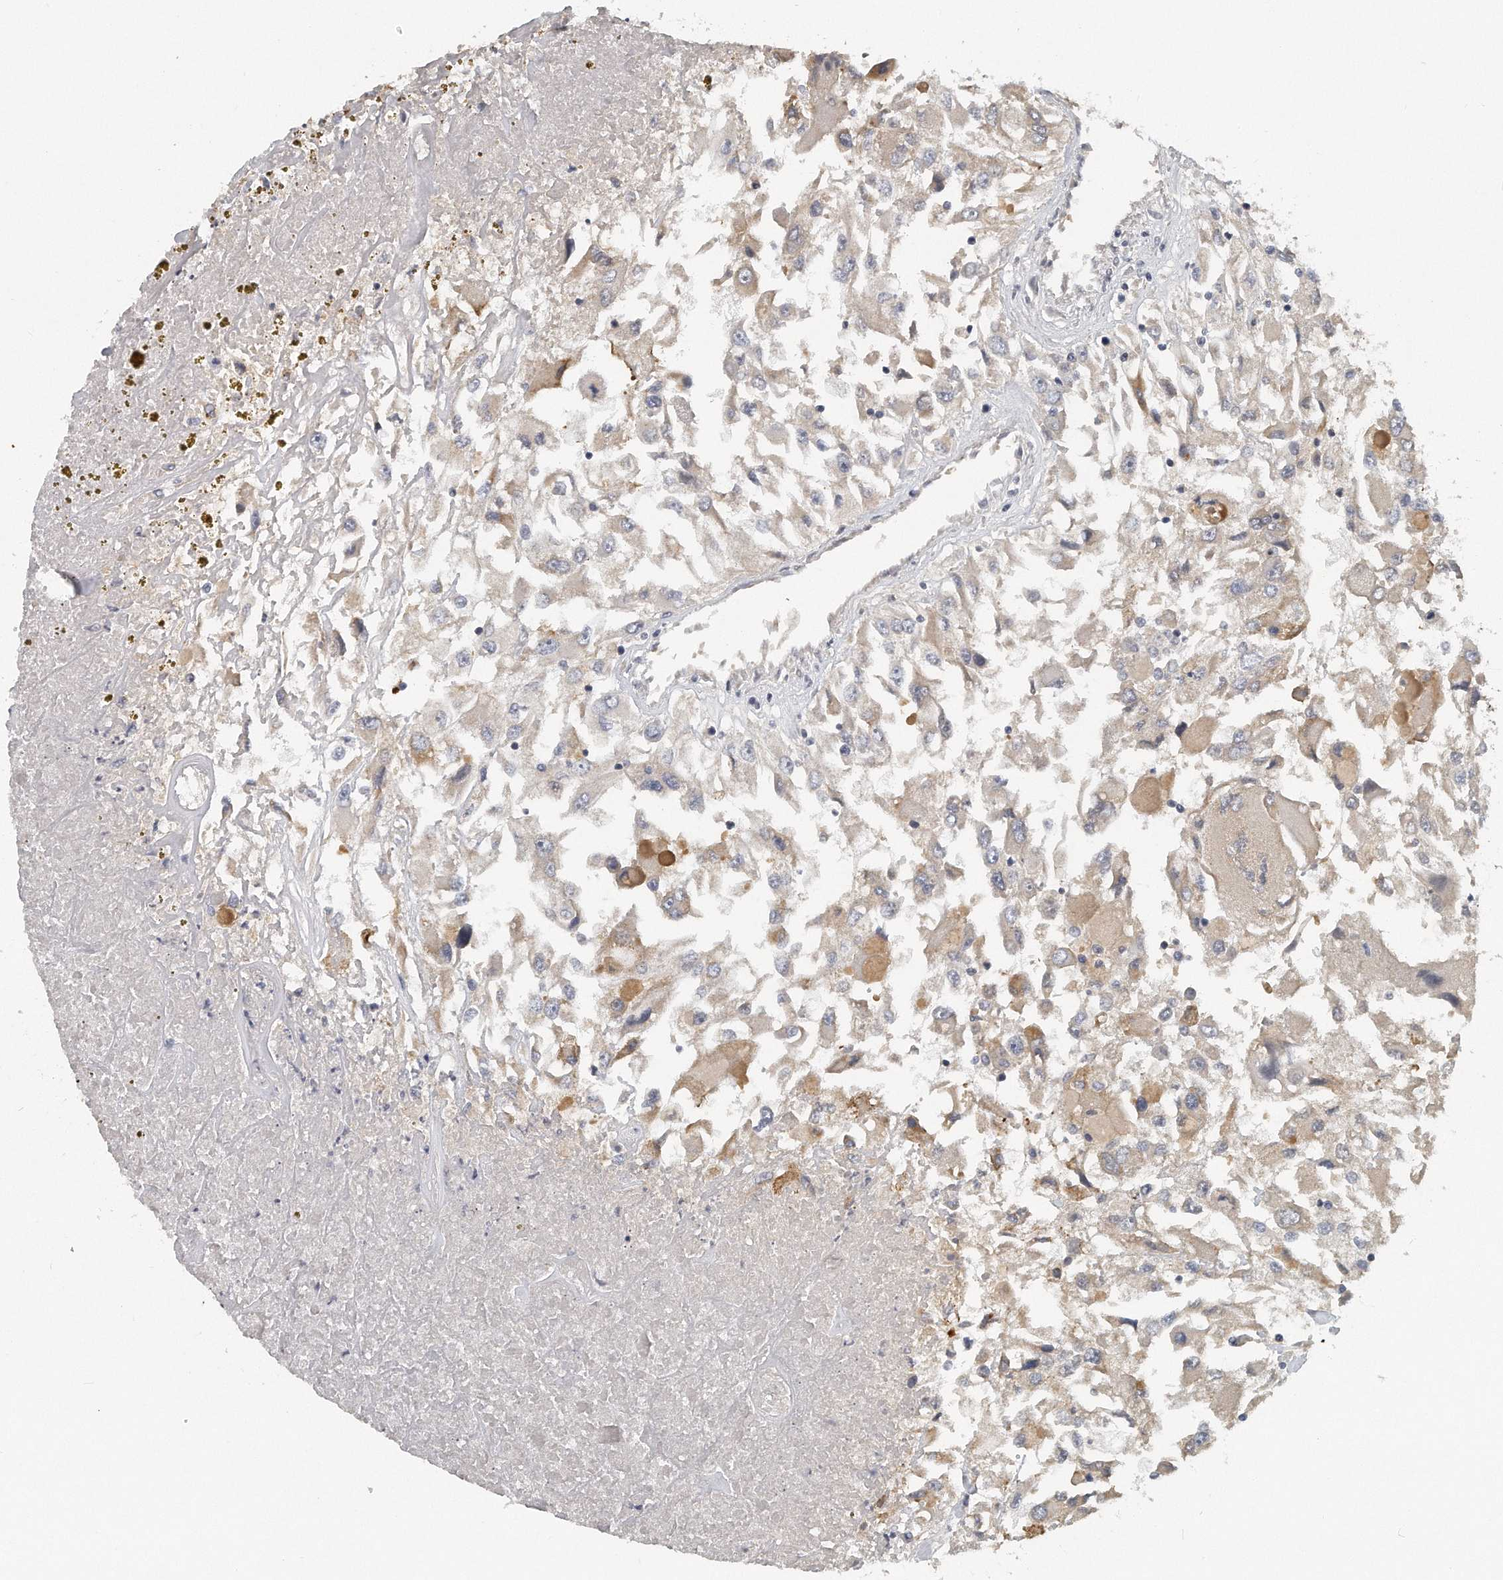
{"staining": {"intensity": "moderate", "quantity": "<25%", "location": "cytoplasmic/membranous"}, "tissue": "renal cancer", "cell_type": "Tumor cells", "image_type": "cancer", "snomed": [{"axis": "morphology", "description": "Adenocarcinoma, NOS"}, {"axis": "topography", "description": "Kidney"}], "caption": "Protein expression analysis of adenocarcinoma (renal) exhibits moderate cytoplasmic/membranous positivity in about <25% of tumor cells.", "gene": "TRAPPC14", "patient": {"sex": "female", "age": 52}}